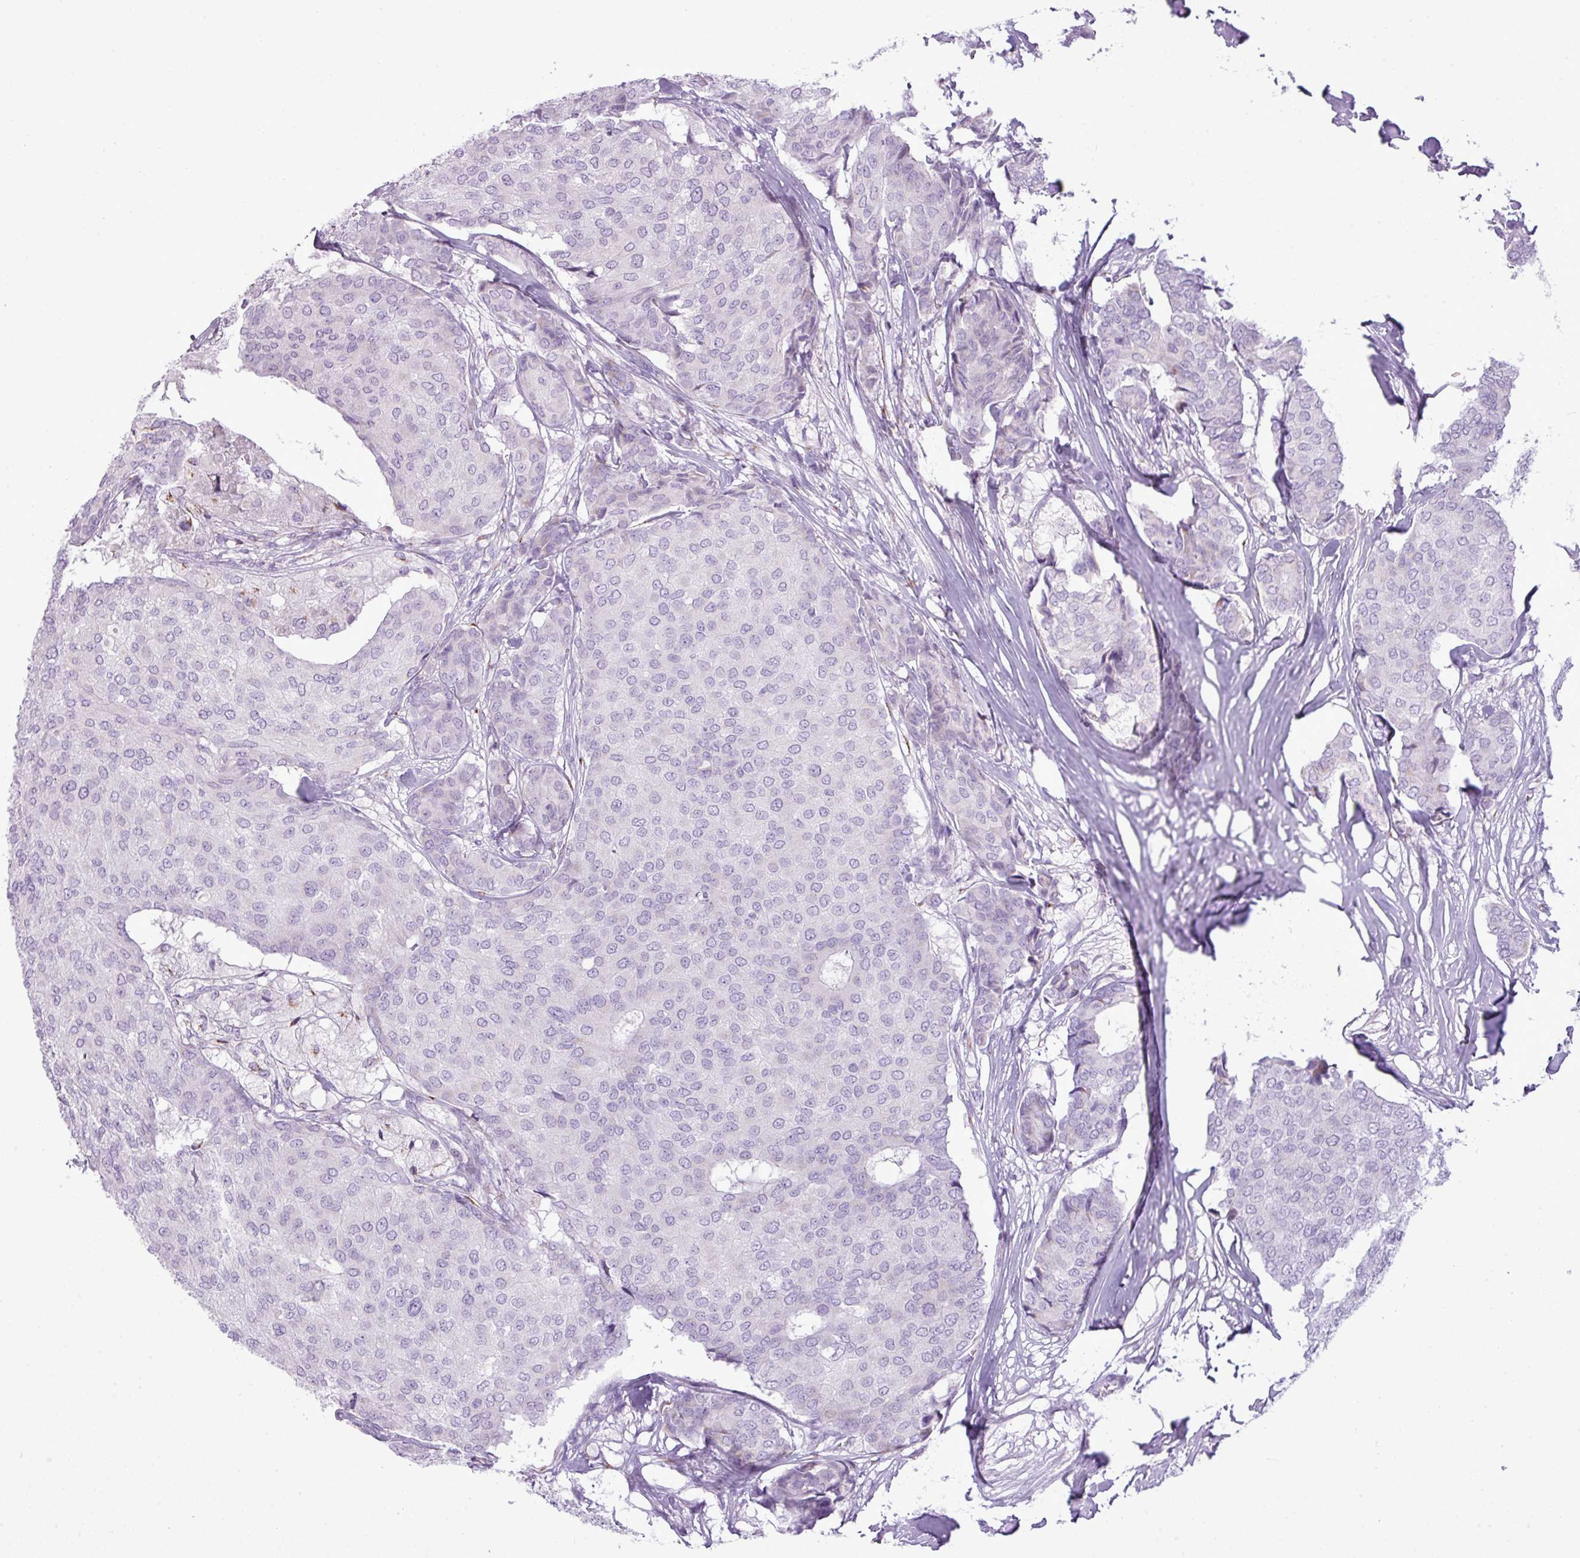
{"staining": {"intensity": "negative", "quantity": "none", "location": "none"}, "tissue": "breast cancer", "cell_type": "Tumor cells", "image_type": "cancer", "snomed": [{"axis": "morphology", "description": "Duct carcinoma"}, {"axis": "topography", "description": "Breast"}], "caption": "Immunohistochemistry (IHC) of human breast cancer shows no expression in tumor cells.", "gene": "FAM43A", "patient": {"sex": "female", "age": 75}}